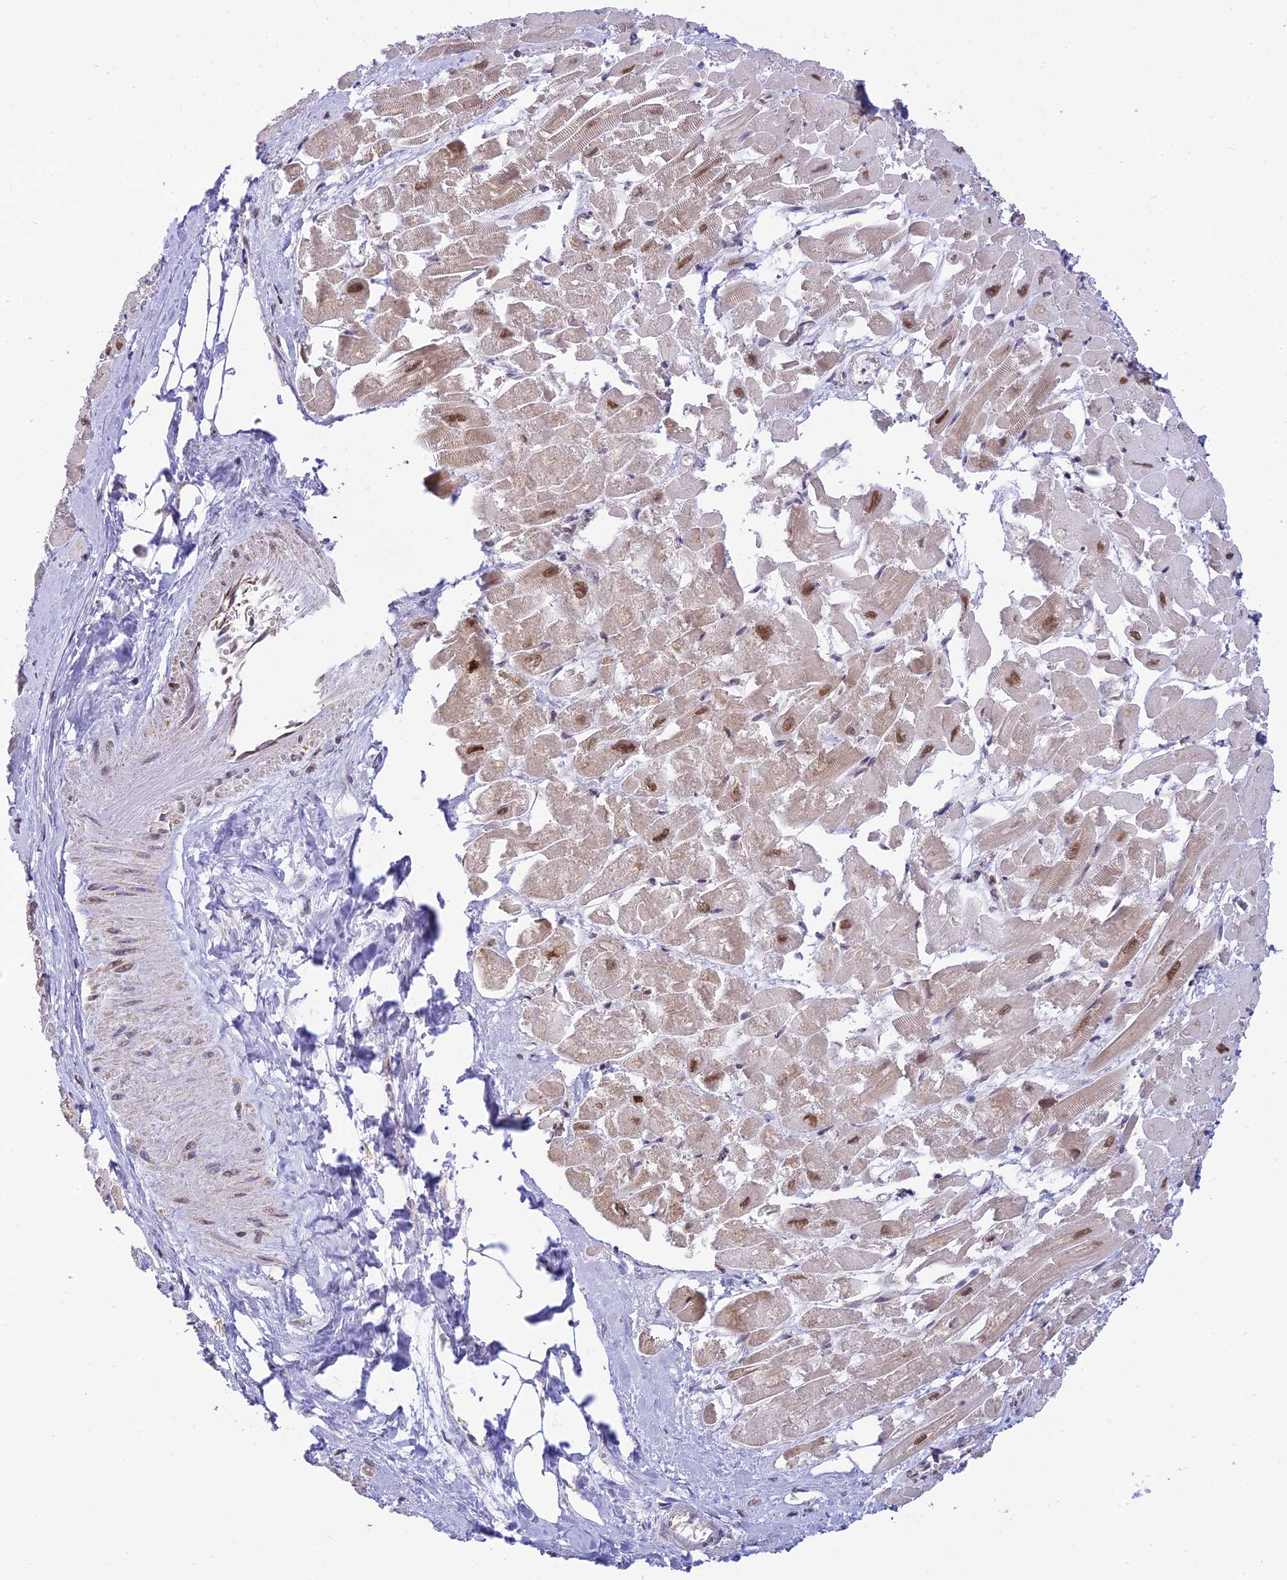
{"staining": {"intensity": "moderate", "quantity": ">75%", "location": "nuclear"}, "tissue": "heart muscle", "cell_type": "Cardiomyocytes", "image_type": "normal", "snomed": [{"axis": "morphology", "description": "Normal tissue, NOS"}, {"axis": "topography", "description": "Heart"}], "caption": "Immunohistochemistry (IHC) image of unremarkable heart muscle stained for a protein (brown), which reveals medium levels of moderate nuclear staining in approximately >75% of cardiomyocytes.", "gene": "HOOK2", "patient": {"sex": "male", "age": 54}}